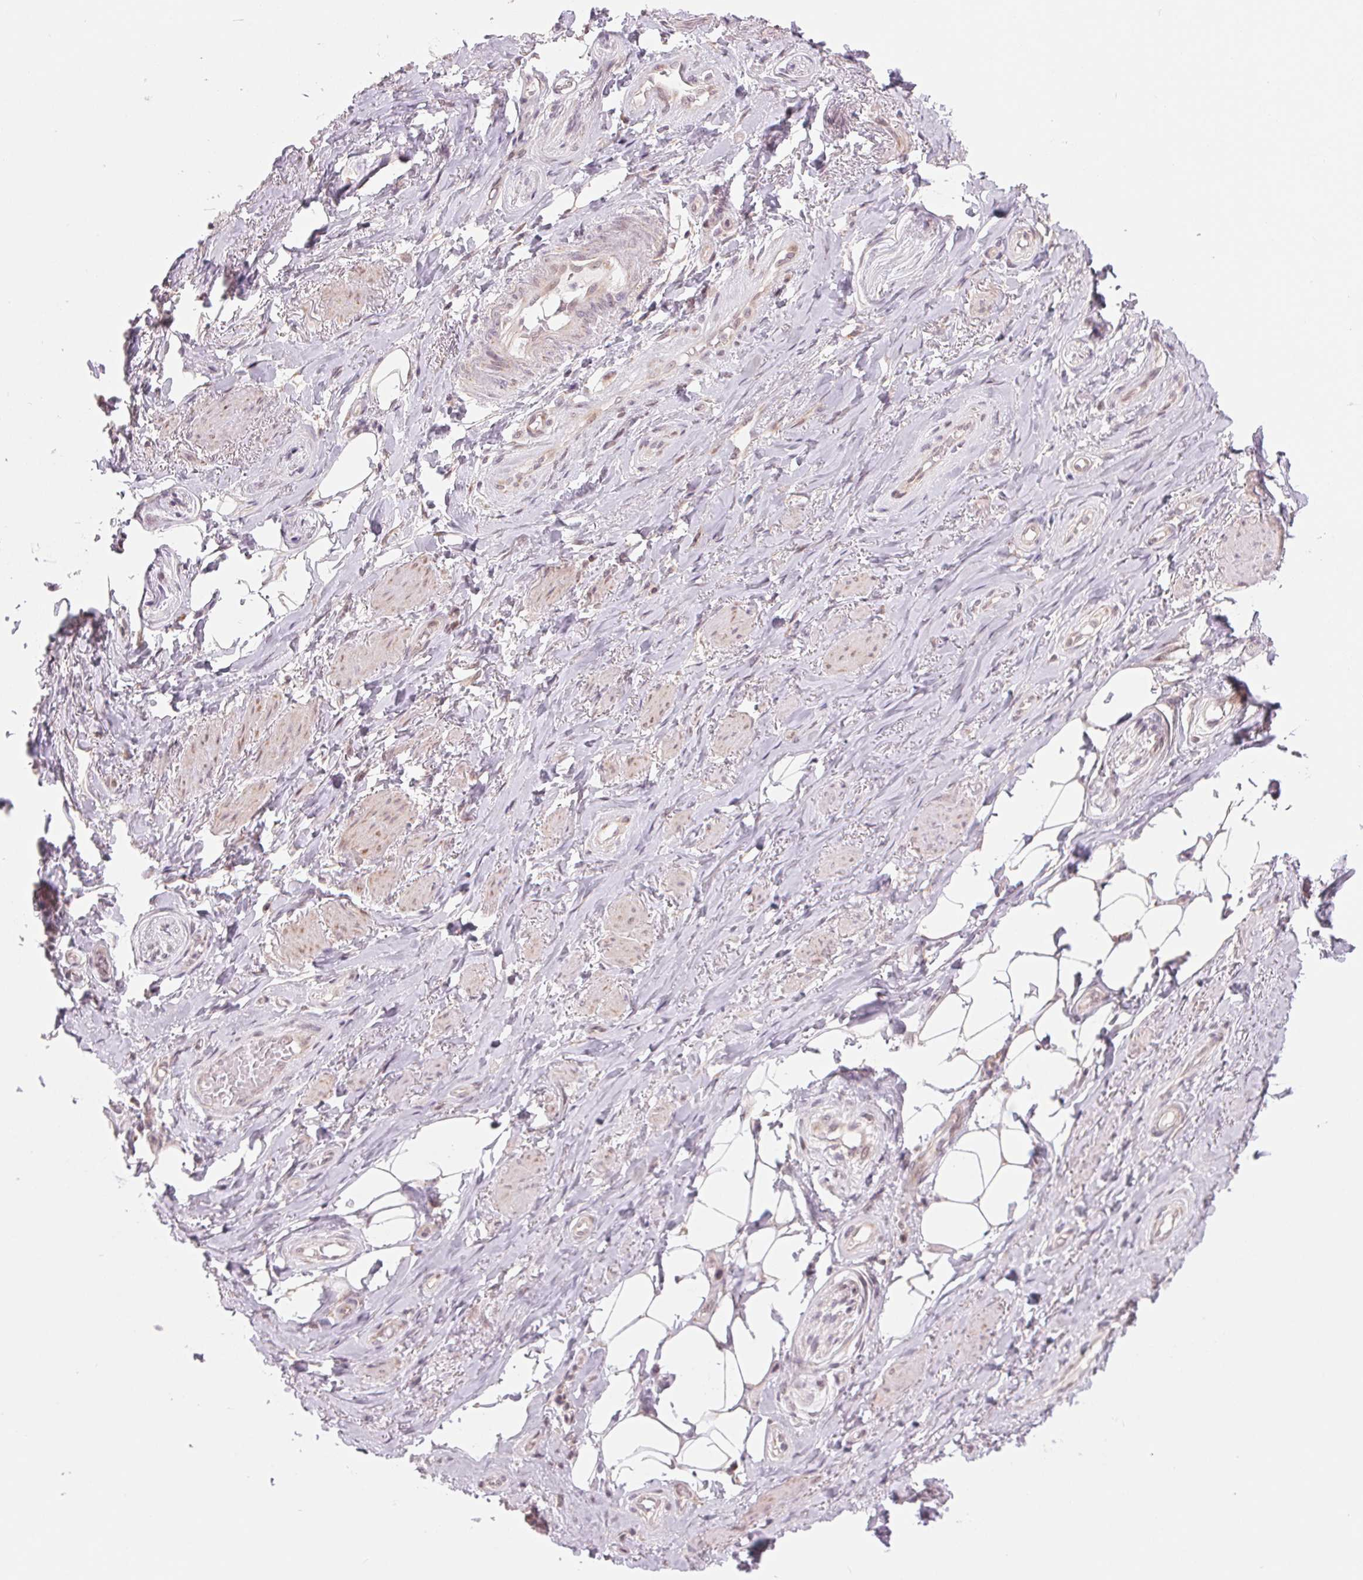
{"staining": {"intensity": "negative", "quantity": "none", "location": "none"}, "tissue": "adipose tissue", "cell_type": "Adipocytes", "image_type": "normal", "snomed": [{"axis": "morphology", "description": "Normal tissue, NOS"}, {"axis": "topography", "description": "Anal"}, {"axis": "topography", "description": "Peripheral nerve tissue"}], "caption": "DAB immunohistochemical staining of normal adipose tissue demonstrates no significant staining in adipocytes.", "gene": "ARHGAP32", "patient": {"sex": "male", "age": 53}}